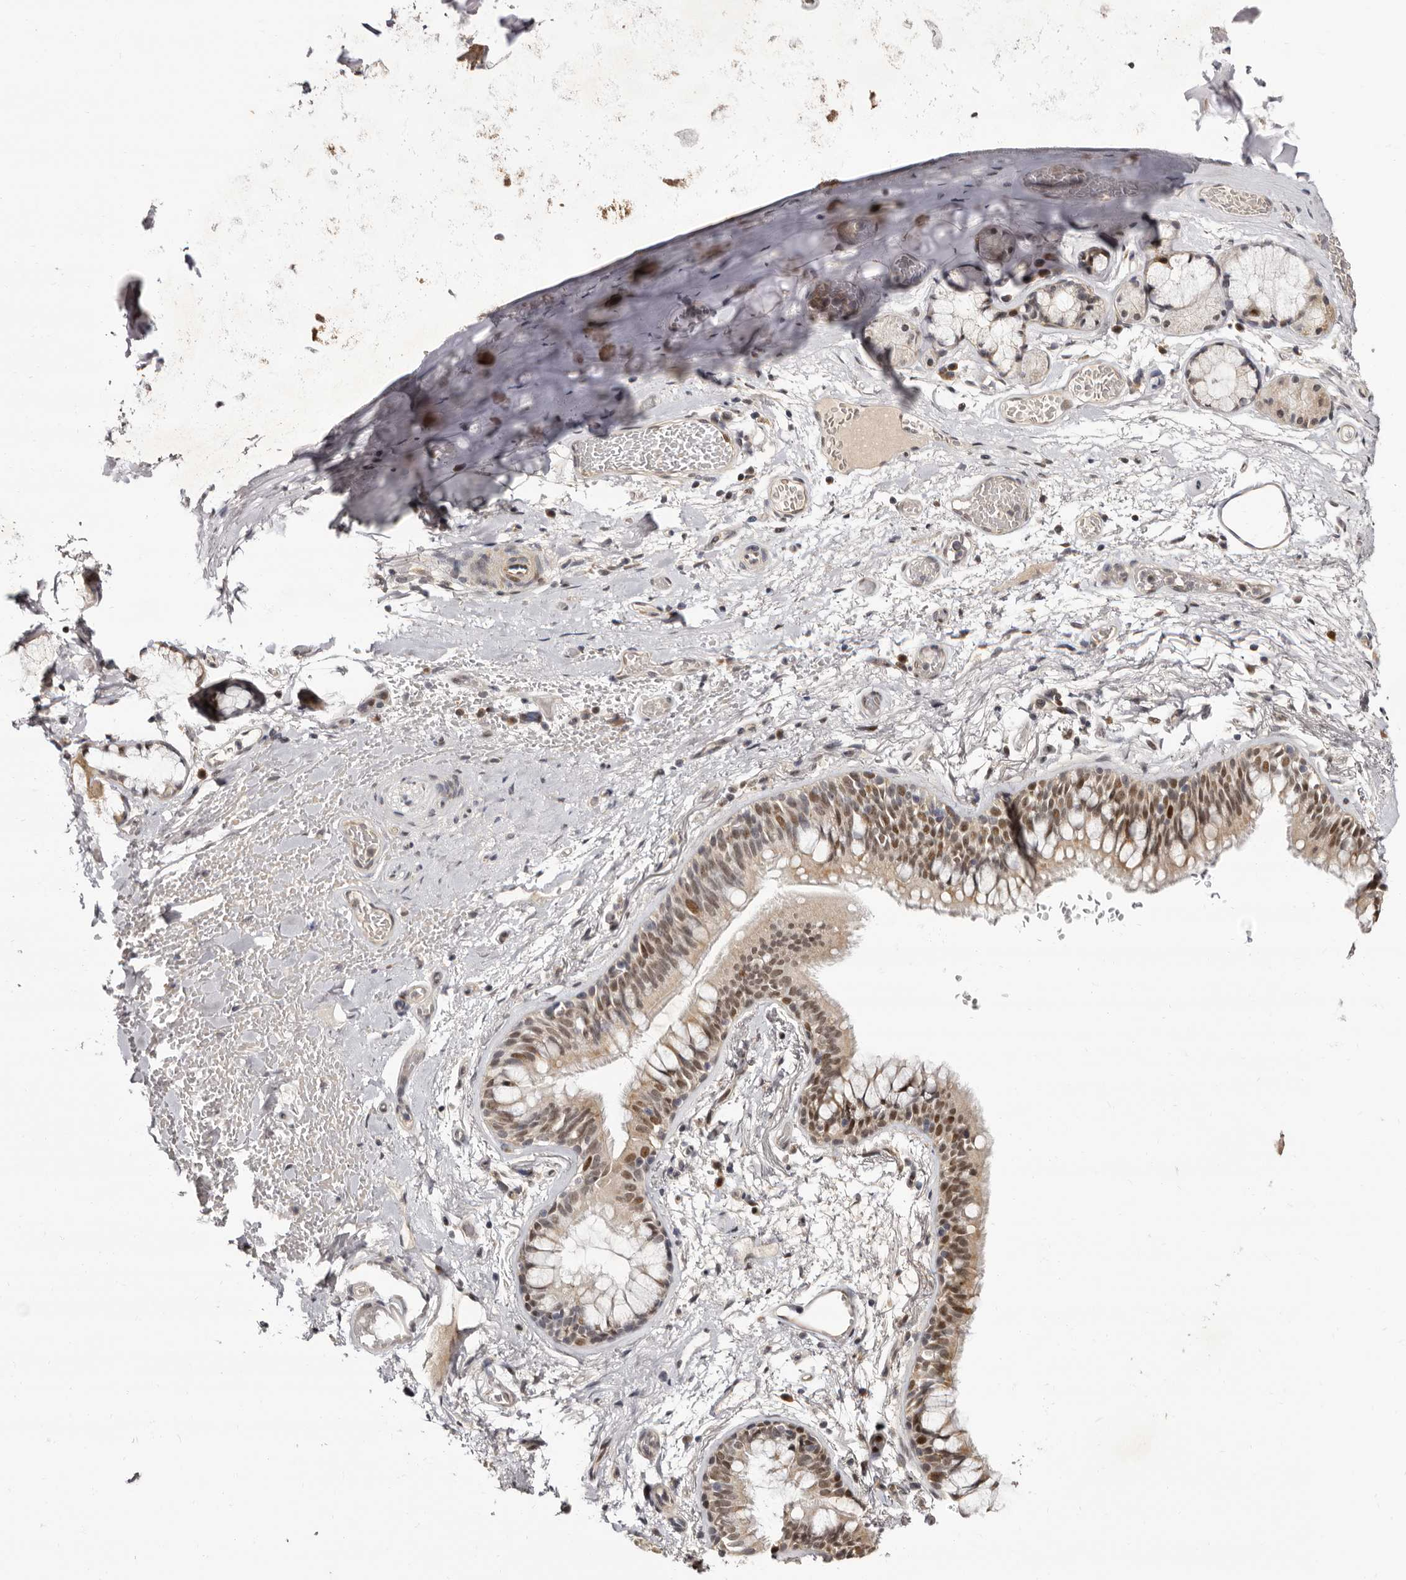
{"staining": {"intensity": "moderate", "quantity": ">75%", "location": "cytoplasmic/membranous"}, "tissue": "adipose tissue", "cell_type": "Adipocytes", "image_type": "normal", "snomed": [{"axis": "morphology", "description": "Normal tissue, NOS"}, {"axis": "topography", "description": "Cartilage tissue"}, {"axis": "topography", "description": "Bronchus"}], "caption": "Immunohistochemical staining of benign human adipose tissue shows >75% levels of moderate cytoplasmic/membranous protein staining in about >75% of adipocytes. (DAB (3,3'-diaminobenzidine) IHC with brightfield microscopy, high magnification).", "gene": "ZNF326", "patient": {"sex": "female", "age": 73}}